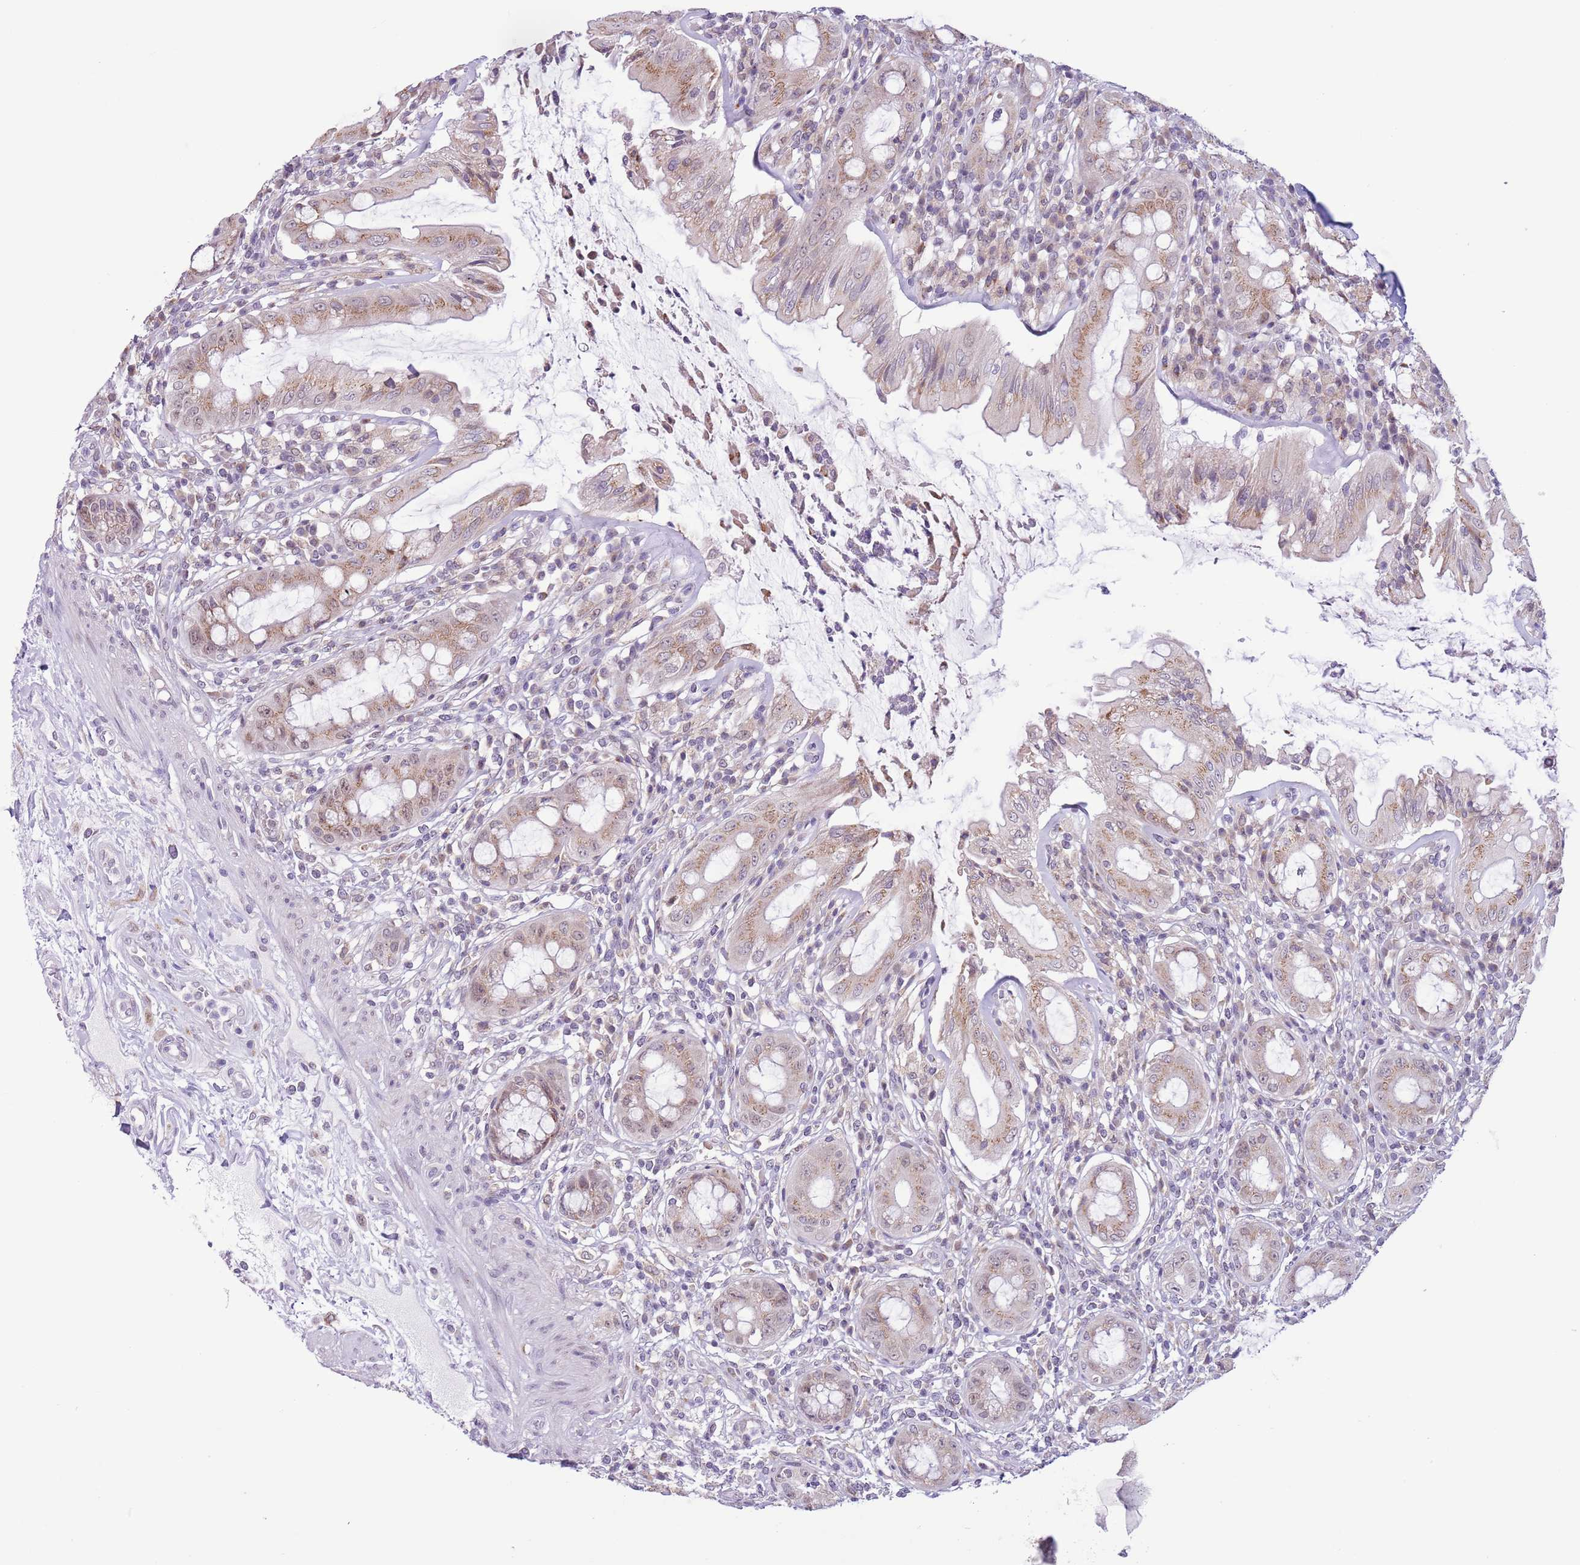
{"staining": {"intensity": "weak", "quantity": "25%-75%", "location": "cytoplasmic/membranous,nuclear"}, "tissue": "rectum", "cell_type": "Glandular cells", "image_type": "normal", "snomed": [{"axis": "morphology", "description": "Normal tissue, NOS"}, {"axis": "topography", "description": "Rectum"}], "caption": "Immunohistochemical staining of unremarkable human rectum demonstrates weak cytoplasmic/membranous,nuclear protein expression in approximately 25%-75% of glandular cells.", "gene": "ZNF576", "patient": {"sex": "female", "age": 57}}